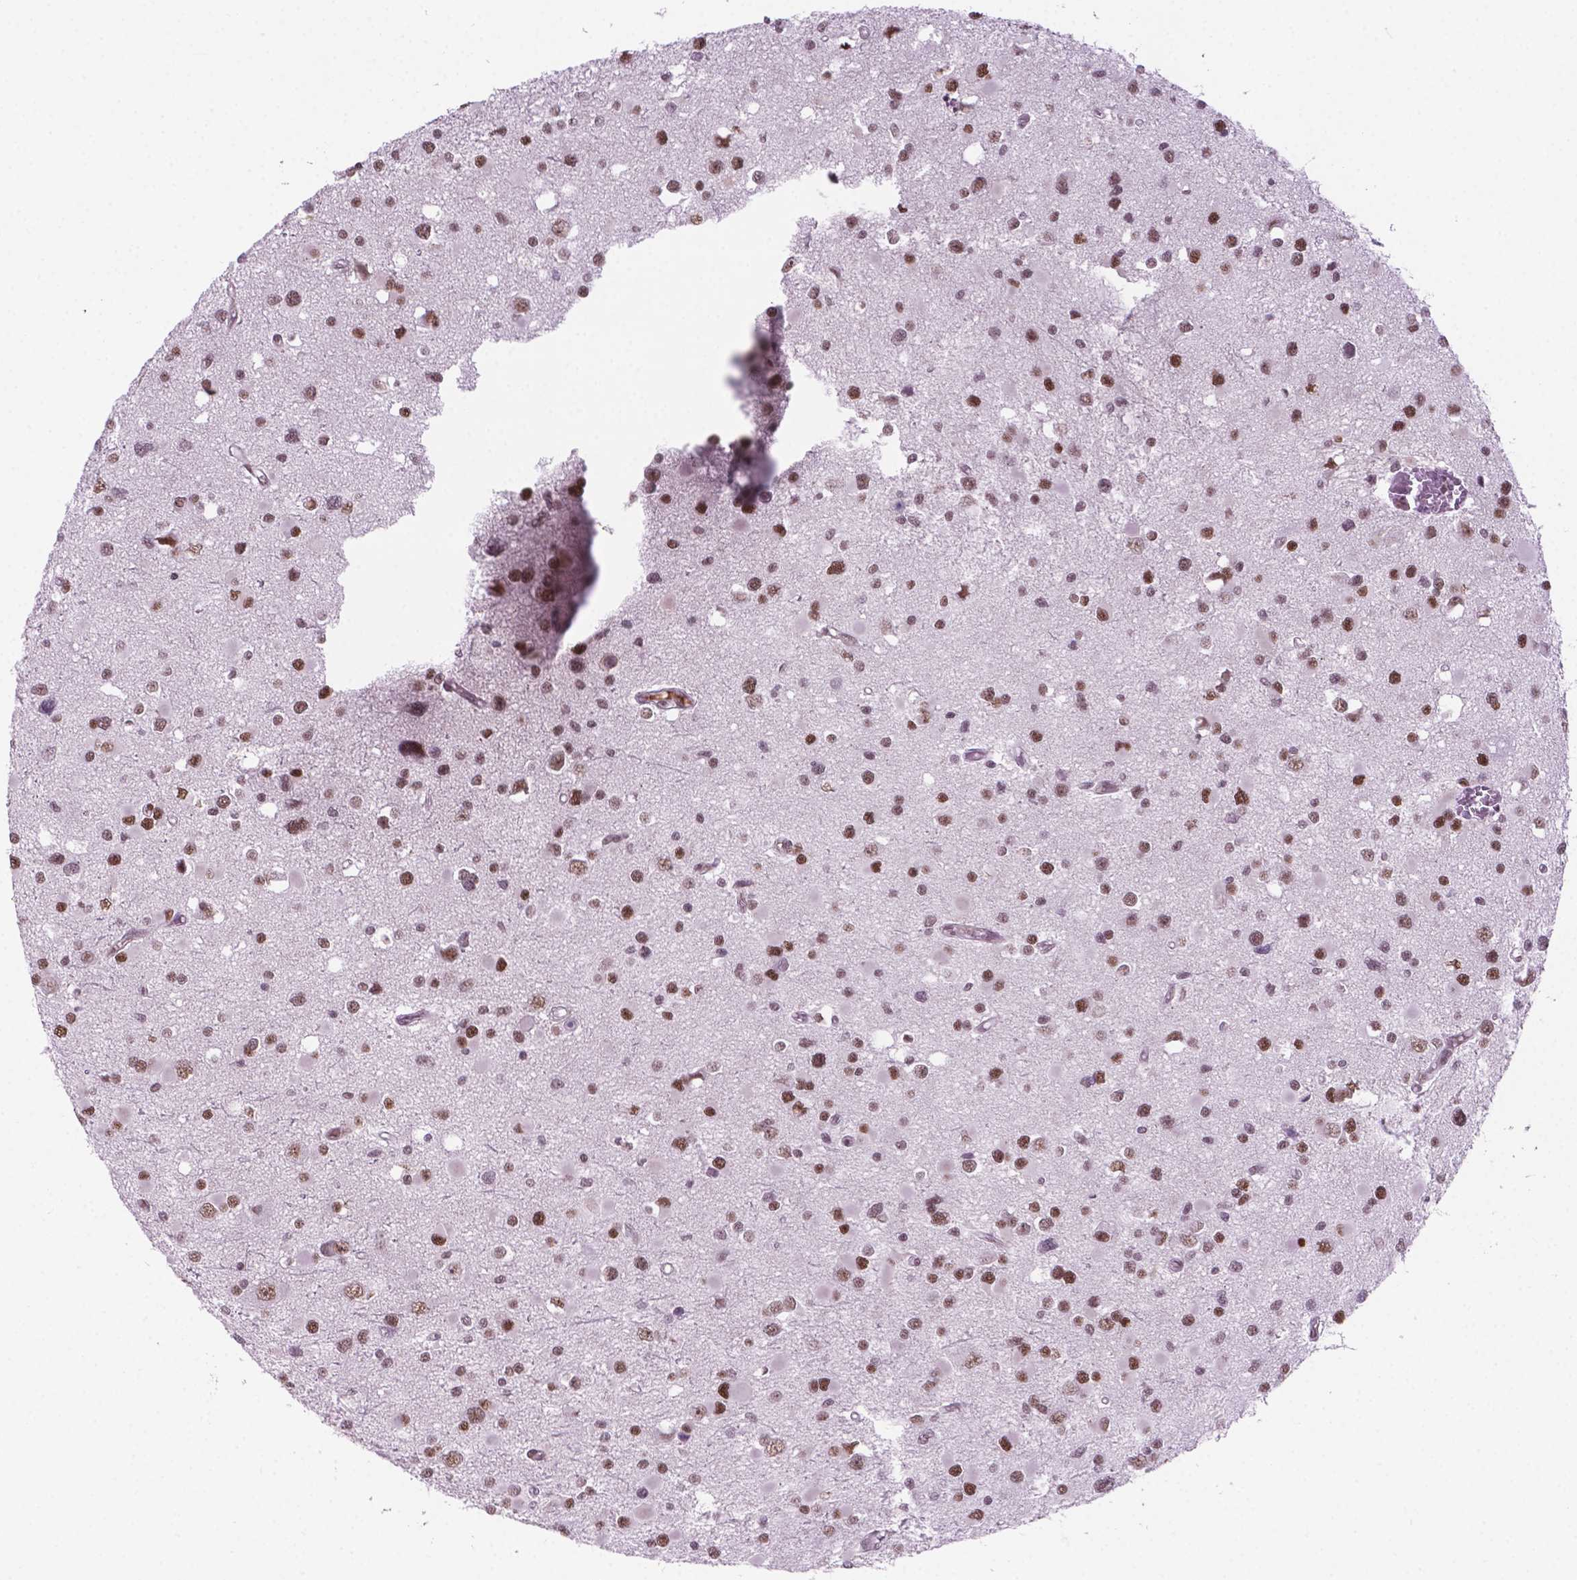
{"staining": {"intensity": "moderate", "quantity": ">75%", "location": "nuclear"}, "tissue": "glioma", "cell_type": "Tumor cells", "image_type": "cancer", "snomed": [{"axis": "morphology", "description": "Glioma, malignant, High grade"}, {"axis": "topography", "description": "Brain"}], "caption": "Approximately >75% of tumor cells in high-grade glioma (malignant) reveal moderate nuclear protein positivity as visualized by brown immunohistochemical staining.", "gene": "PHAX", "patient": {"sex": "male", "age": 54}}